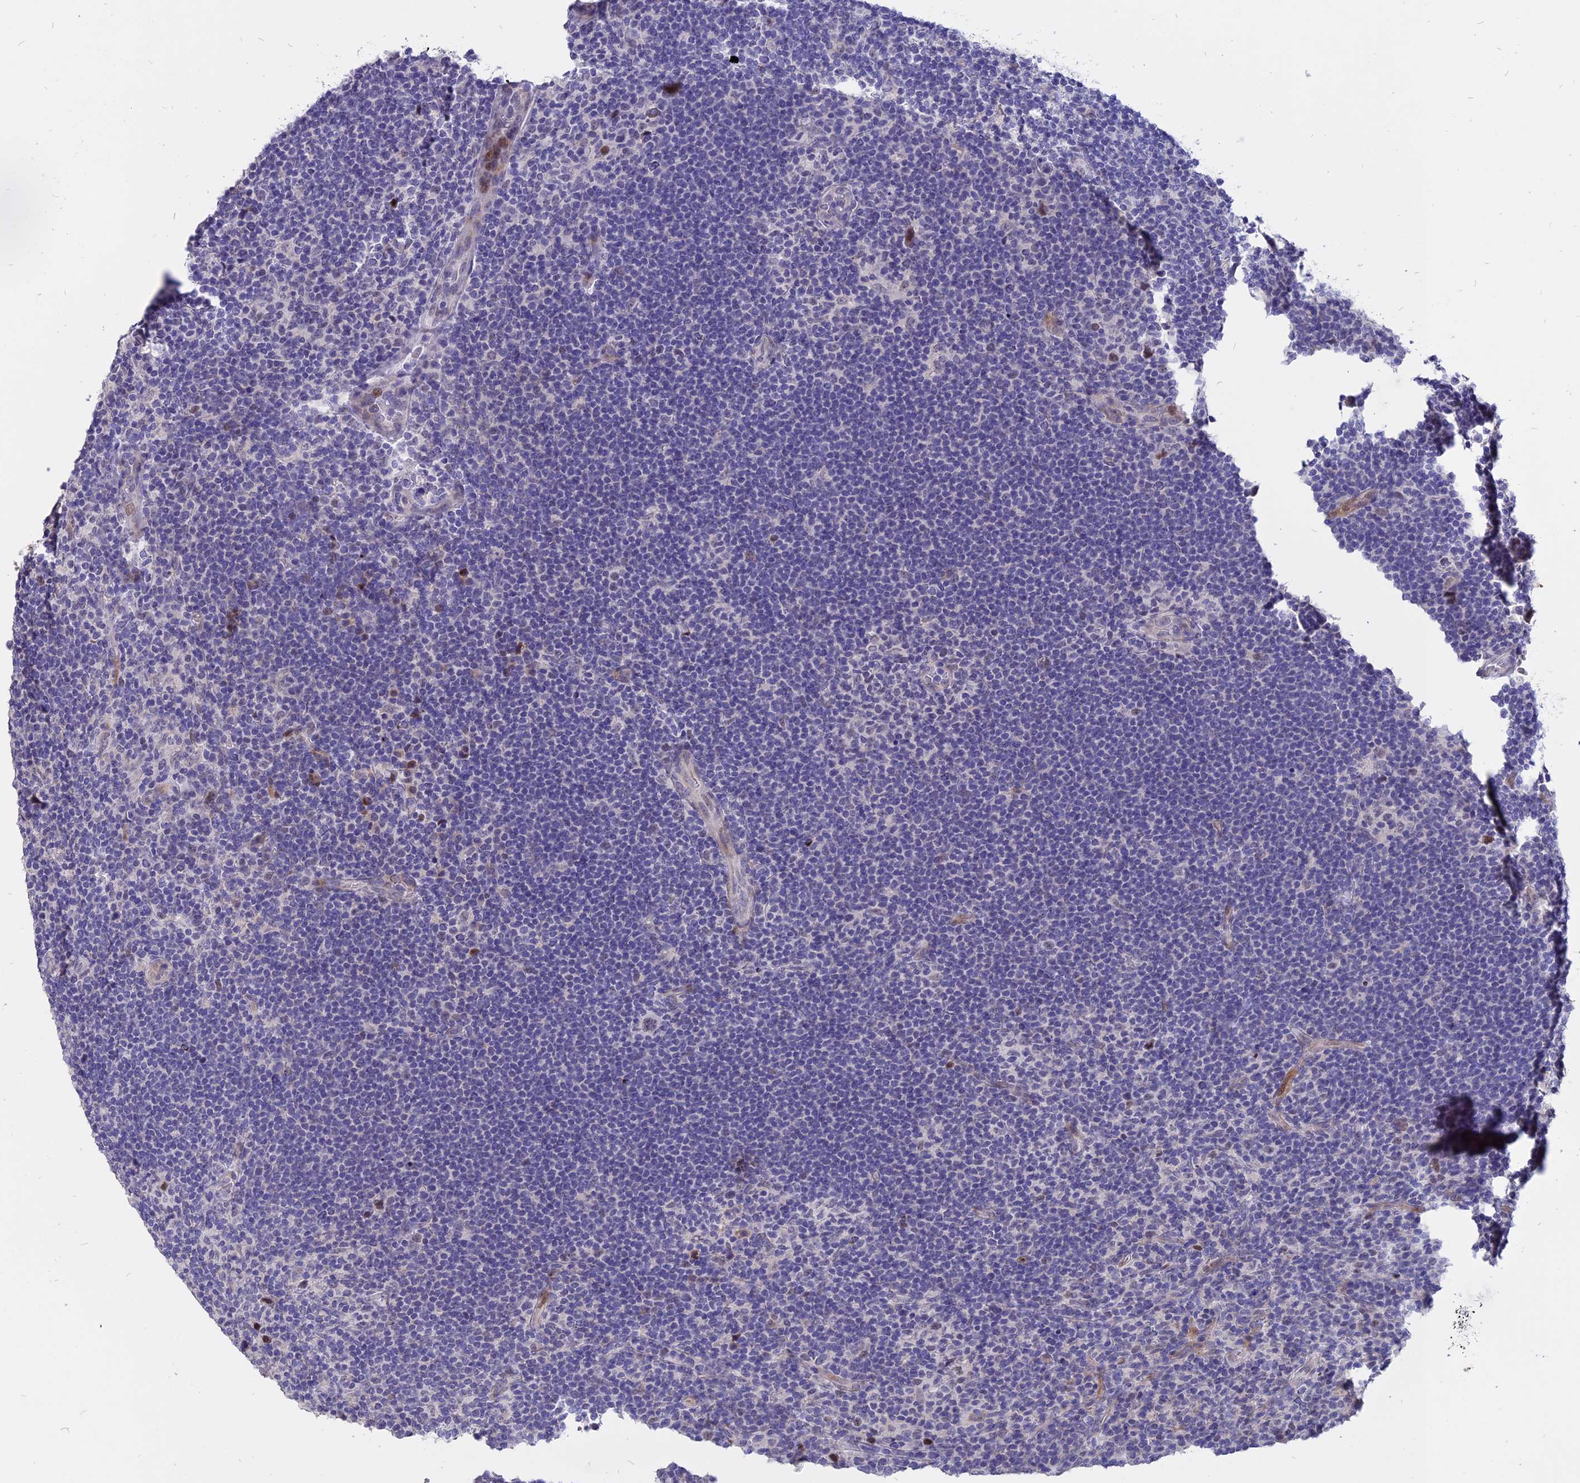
{"staining": {"intensity": "negative", "quantity": "none", "location": "none"}, "tissue": "lymphoma", "cell_type": "Tumor cells", "image_type": "cancer", "snomed": [{"axis": "morphology", "description": "Hodgkin's disease, NOS"}, {"axis": "topography", "description": "Lymph node"}], "caption": "Hodgkin's disease was stained to show a protein in brown. There is no significant positivity in tumor cells.", "gene": "TMEM263", "patient": {"sex": "female", "age": 57}}